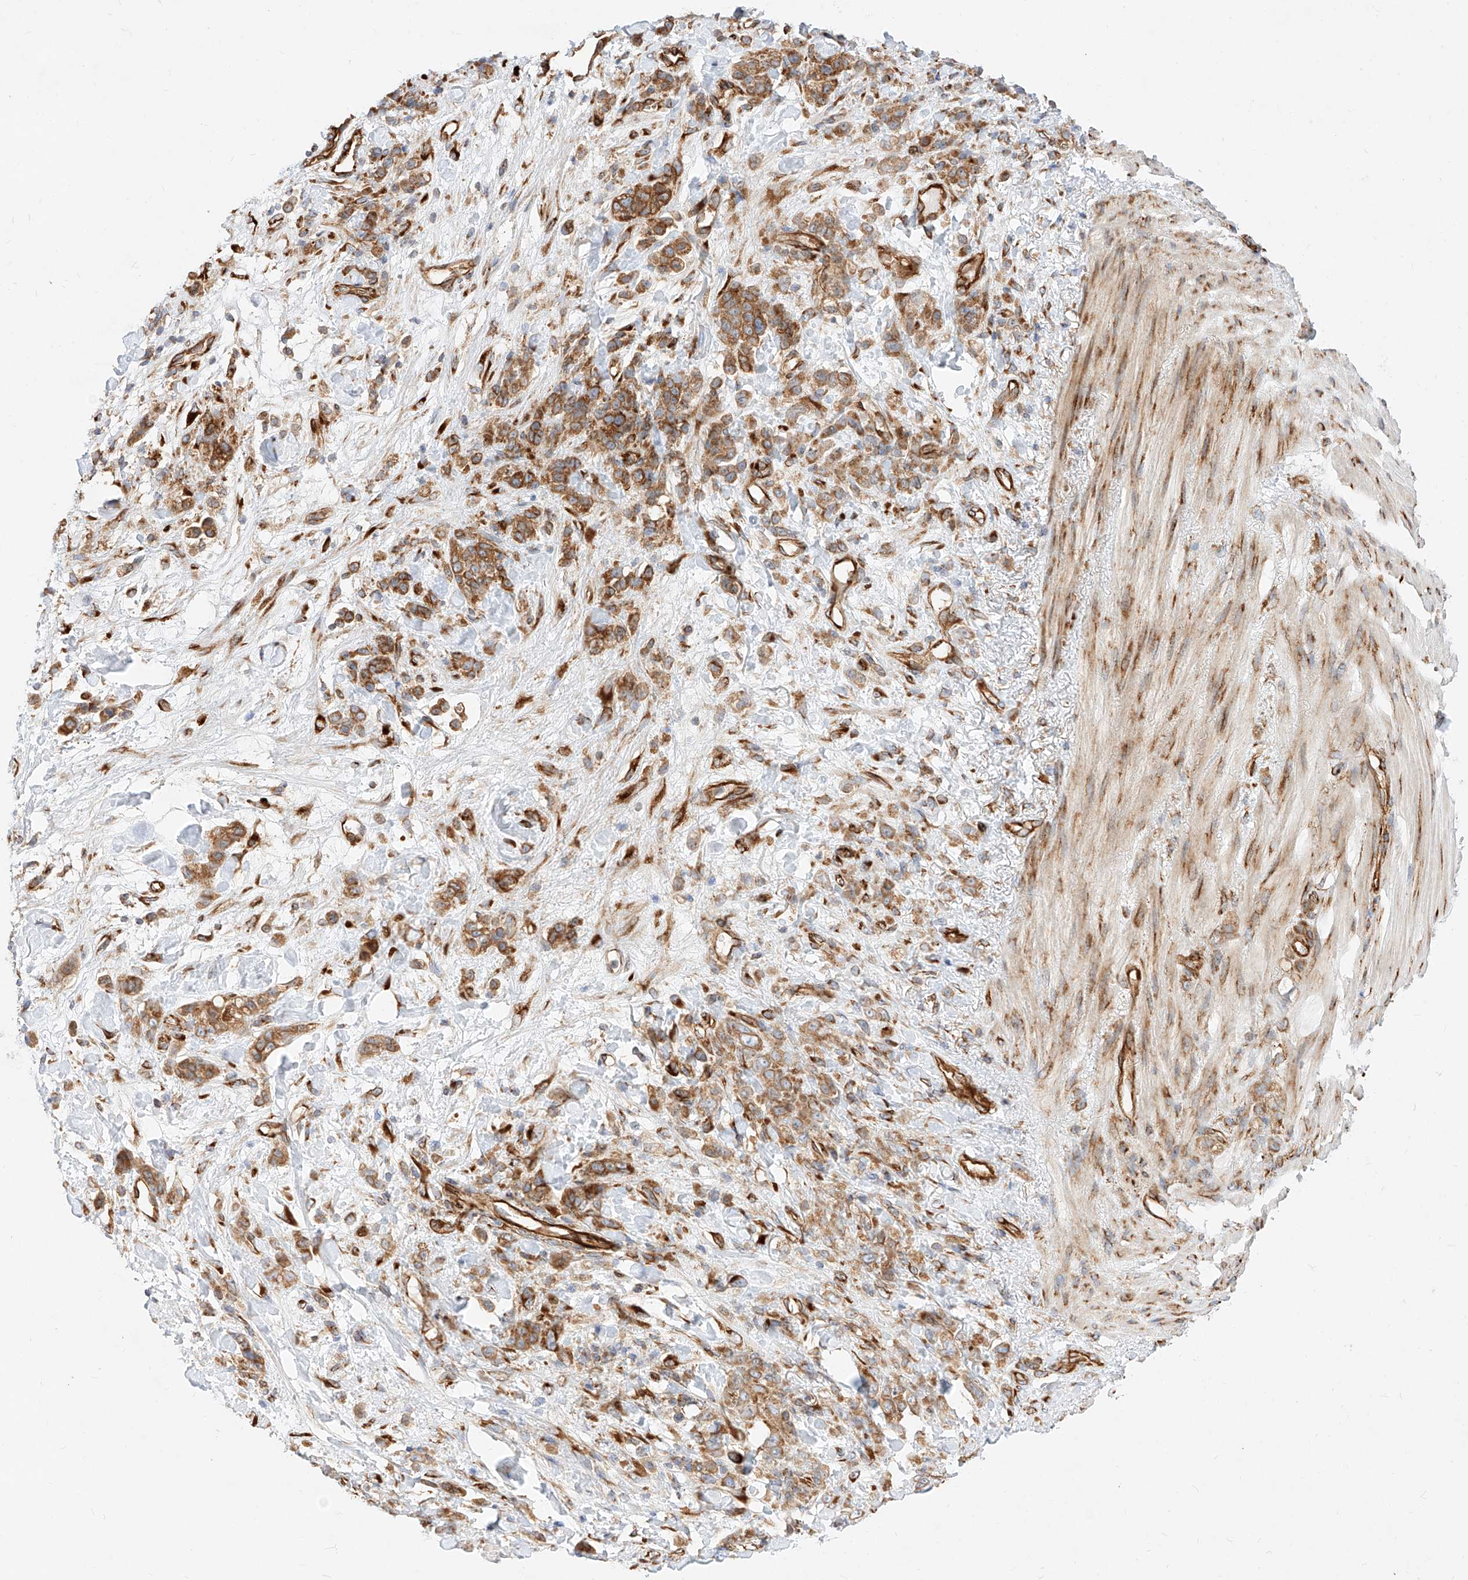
{"staining": {"intensity": "moderate", "quantity": ">75%", "location": "cytoplasmic/membranous"}, "tissue": "stomach cancer", "cell_type": "Tumor cells", "image_type": "cancer", "snomed": [{"axis": "morphology", "description": "Normal tissue, NOS"}, {"axis": "morphology", "description": "Adenocarcinoma, NOS"}, {"axis": "topography", "description": "Stomach"}], "caption": "Tumor cells demonstrate medium levels of moderate cytoplasmic/membranous expression in about >75% of cells in stomach cancer.", "gene": "CSGALNACT2", "patient": {"sex": "male", "age": 82}}